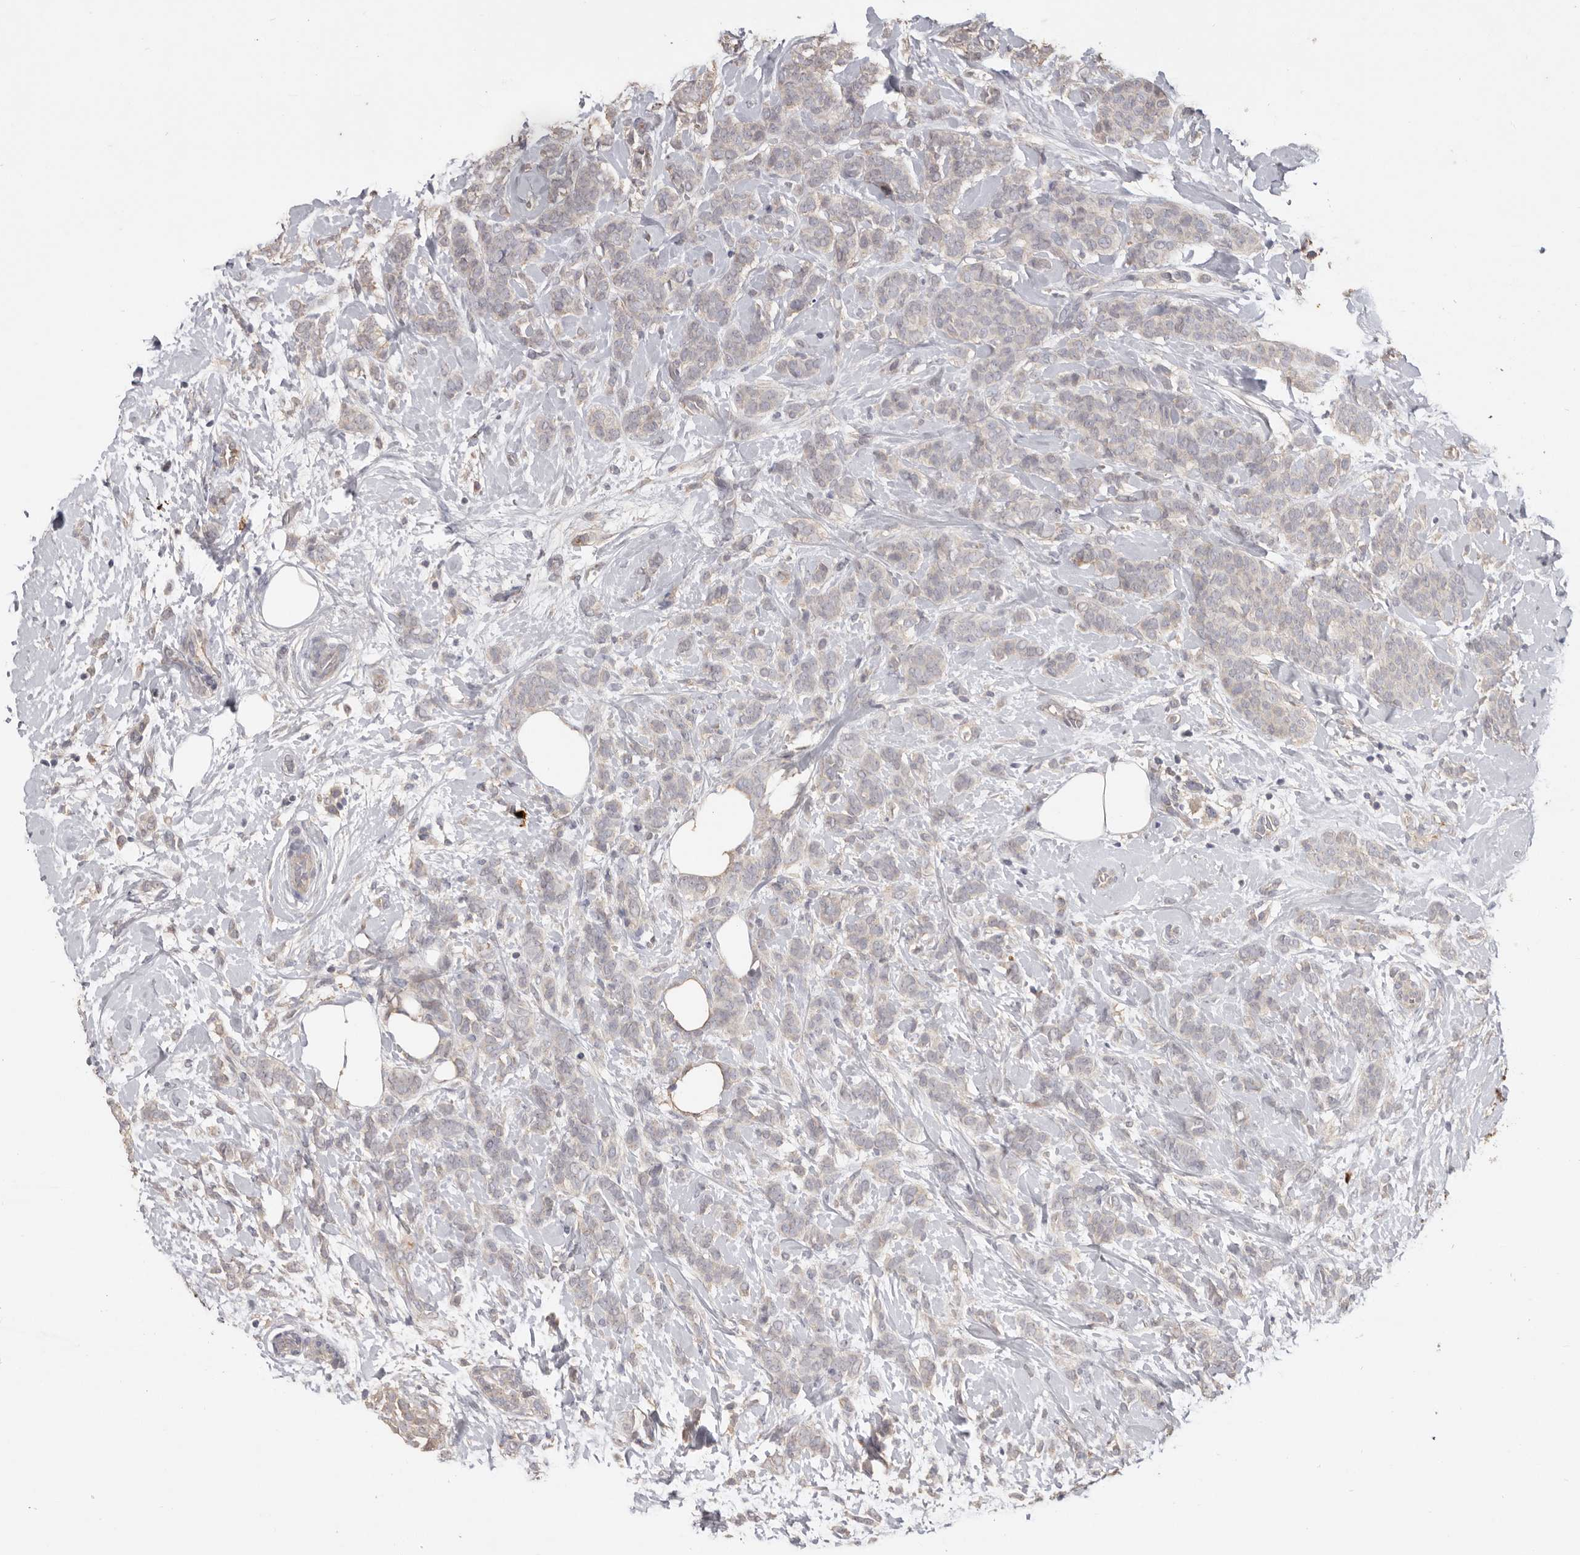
{"staining": {"intensity": "negative", "quantity": "none", "location": "none"}, "tissue": "breast cancer", "cell_type": "Tumor cells", "image_type": "cancer", "snomed": [{"axis": "morphology", "description": "Lobular carcinoma, in situ"}, {"axis": "morphology", "description": "Lobular carcinoma"}, {"axis": "topography", "description": "Breast"}], "caption": "This is a photomicrograph of immunohistochemistry staining of breast lobular carcinoma, which shows no staining in tumor cells.", "gene": "HCAR2", "patient": {"sex": "female", "age": 41}}